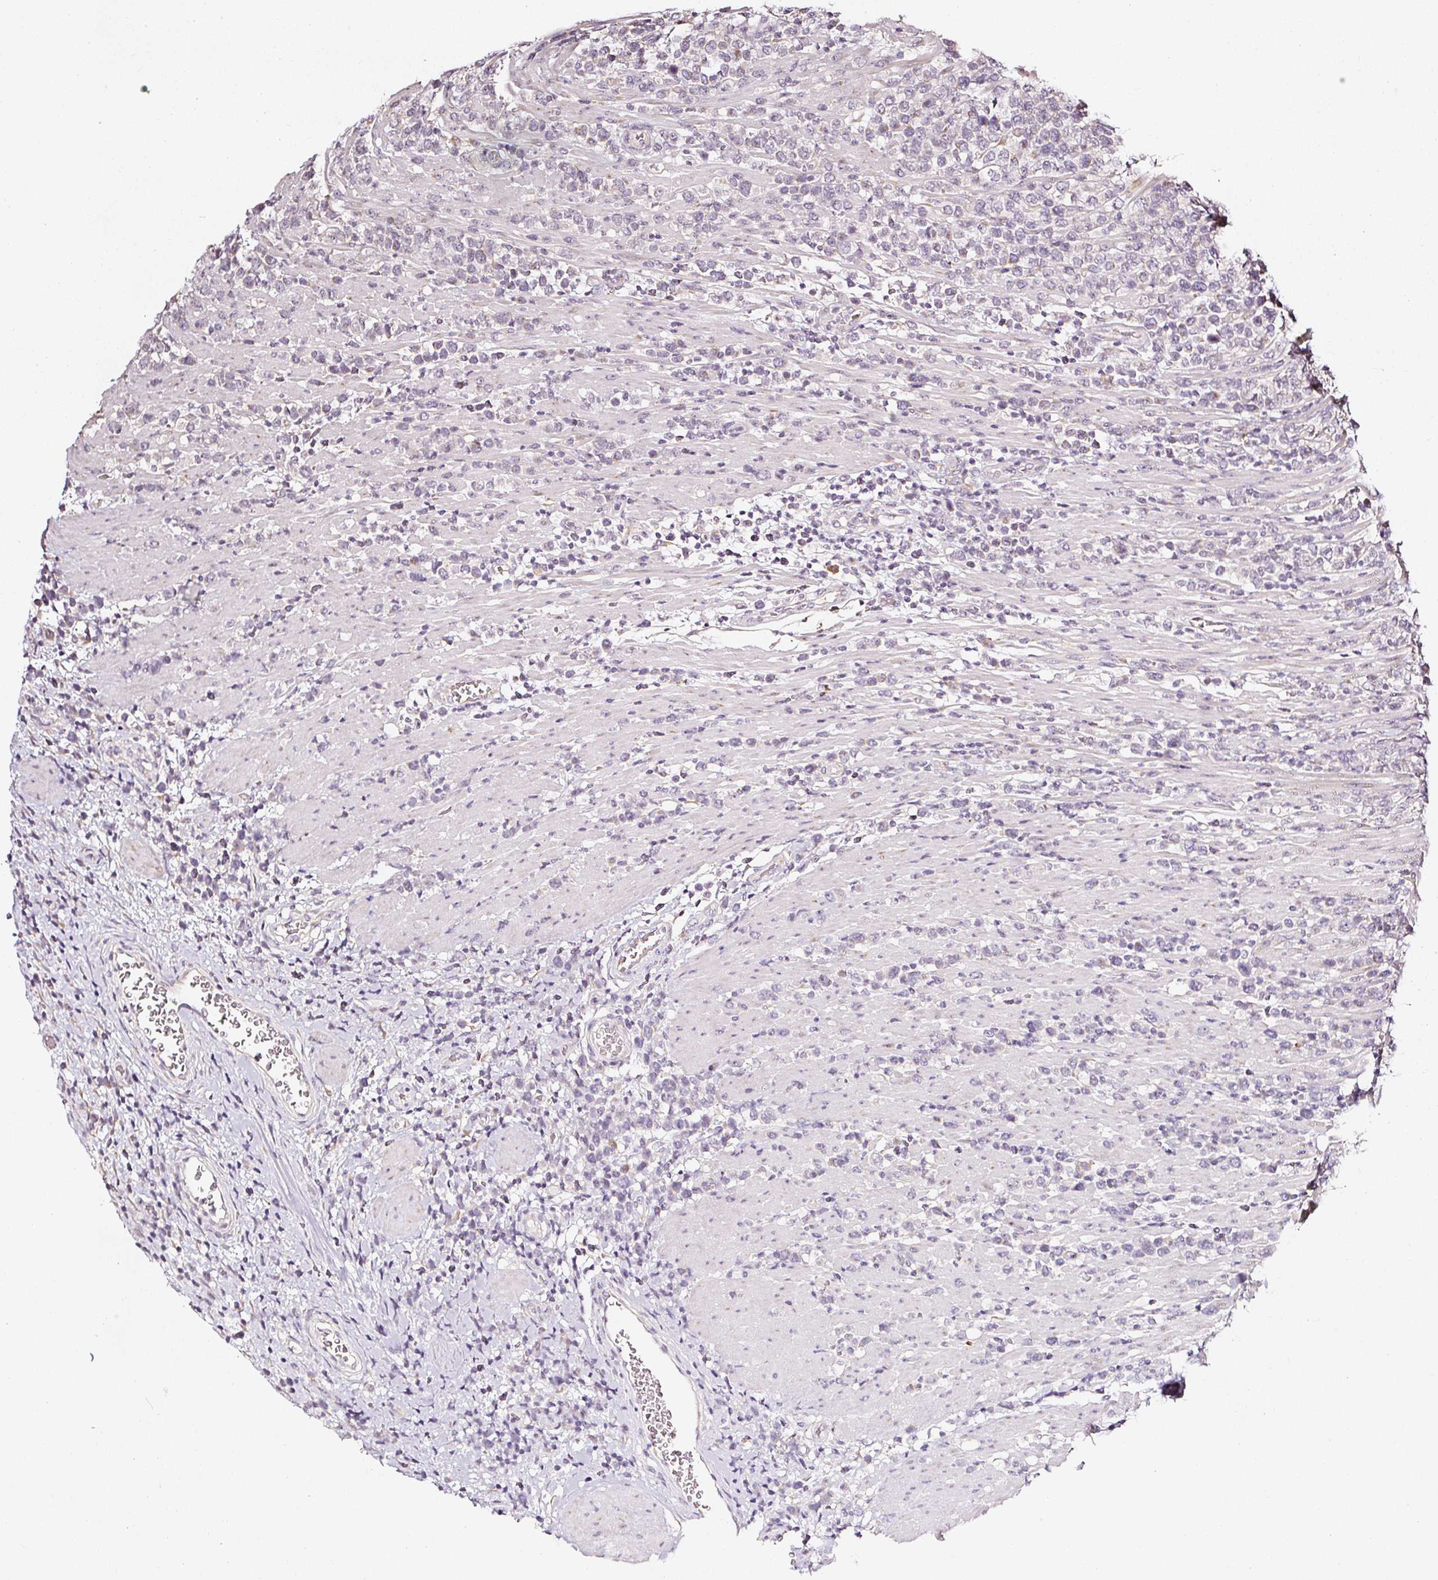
{"staining": {"intensity": "negative", "quantity": "none", "location": "none"}, "tissue": "lymphoma", "cell_type": "Tumor cells", "image_type": "cancer", "snomed": [{"axis": "morphology", "description": "Malignant lymphoma, non-Hodgkin's type, High grade"}, {"axis": "topography", "description": "Soft tissue"}], "caption": "The immunohistochemistry image has no significant expression in tumor cells of lymphoma tissue. (DAB immunohistochemistry (IHC), high magnification).", "gene": "NTRK1", "patient": {"sex": "female", "age": 56}}